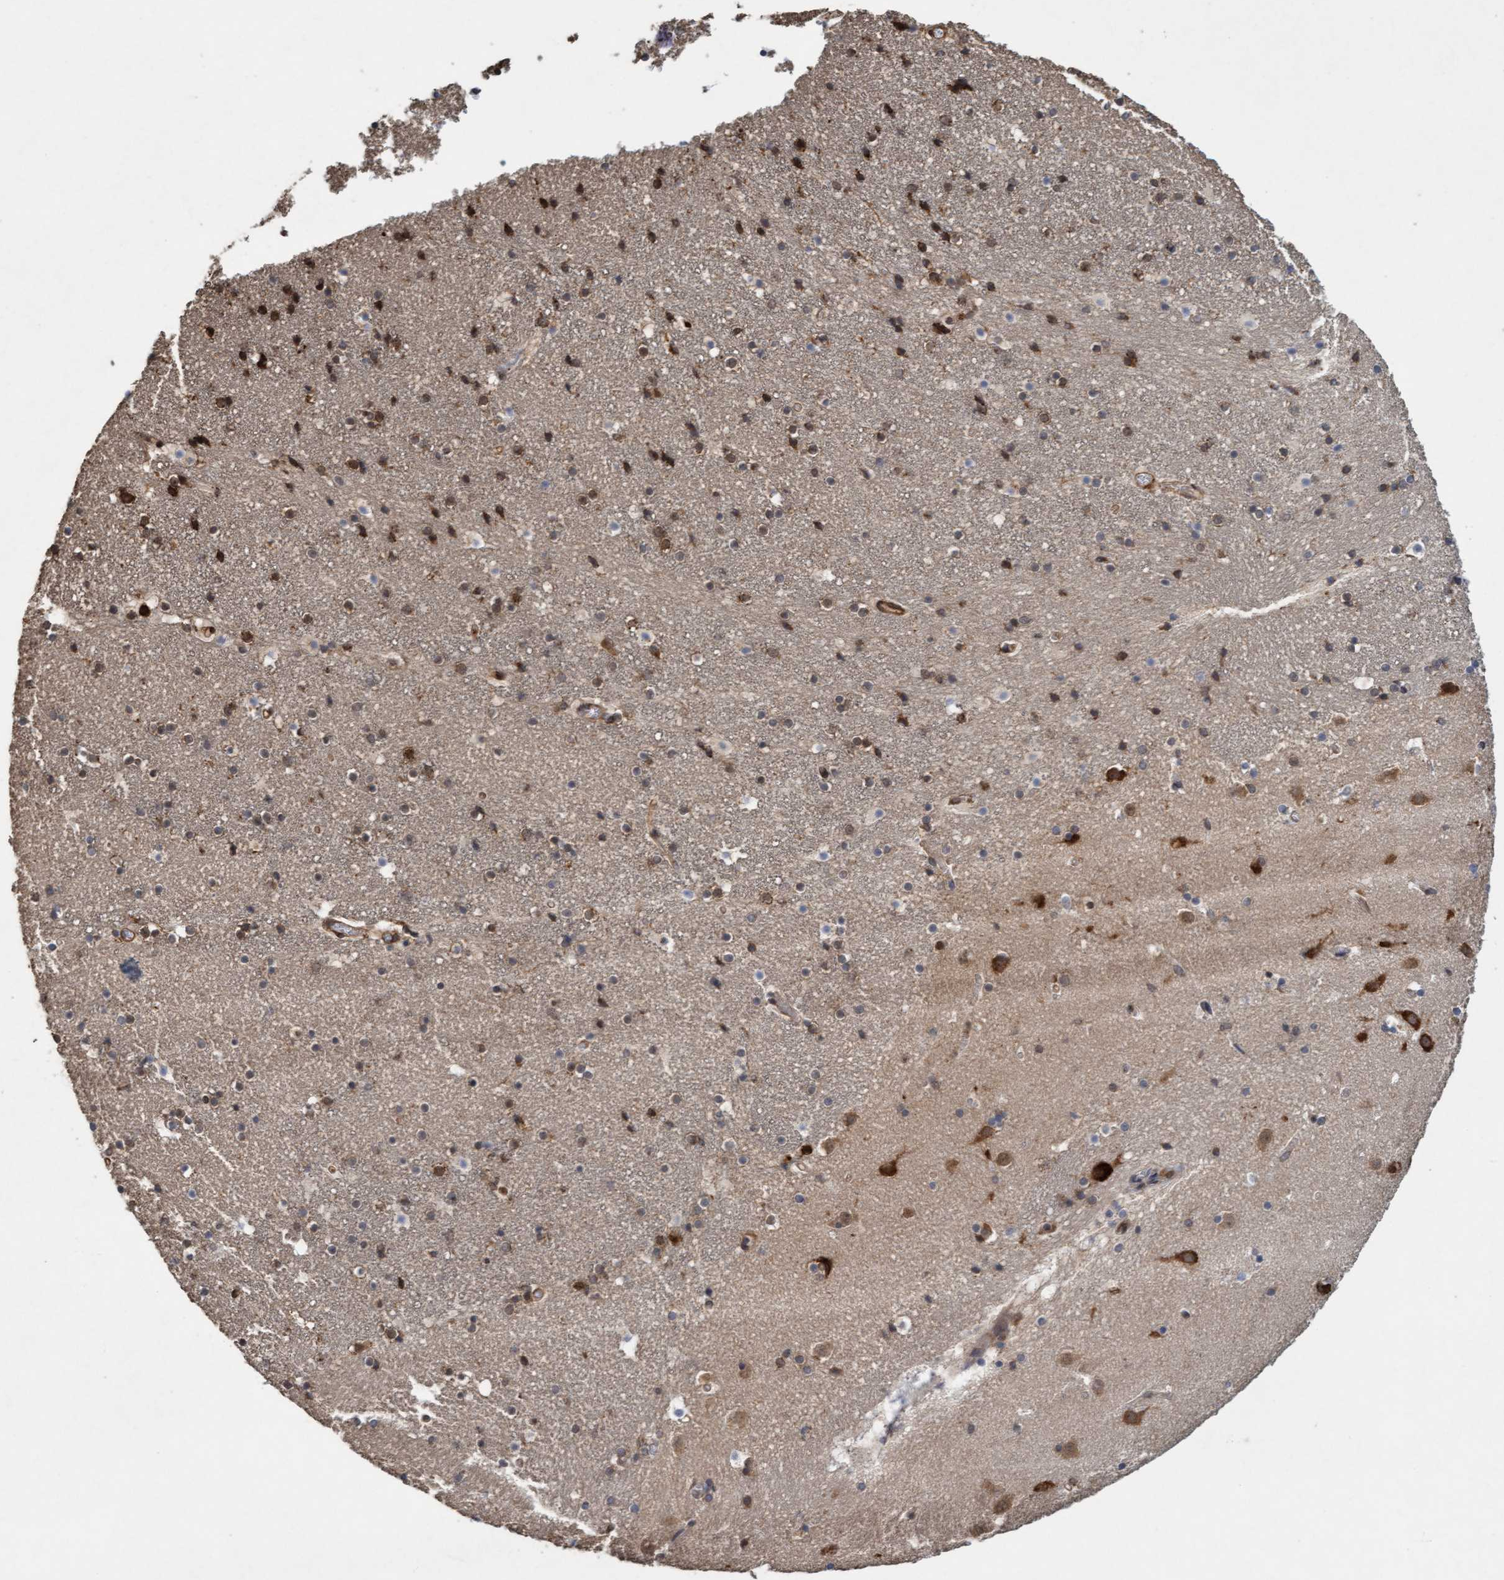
{"staining": {"intensity": "moderate", "quantity": "25%-75%", "location": "cytoplasmic/membranous,nuclear"}, "tissue": "caudate", "cell_type": "Glial cells", "image_type": "normal", "snomed": [{"axis": "morphology", "description": "Normal tissue, NOS"}, {"axis": "topography", "description": "Lateral ventricle wall"}], "caption": "DAB immunohistochemical staining of normal human caudate exhibits moderate cytoplasmic/membranous,nuclear protein staining in about 25%-75% of glial cells. The protein is stained brown, and the nuclei are stained in blue (DAB (3,3'-diaminobenzidine) IHC with brightfield microscopy, high magnification).", "gene": "FXR2", "patient": {"sex": "male", "age": 45}}